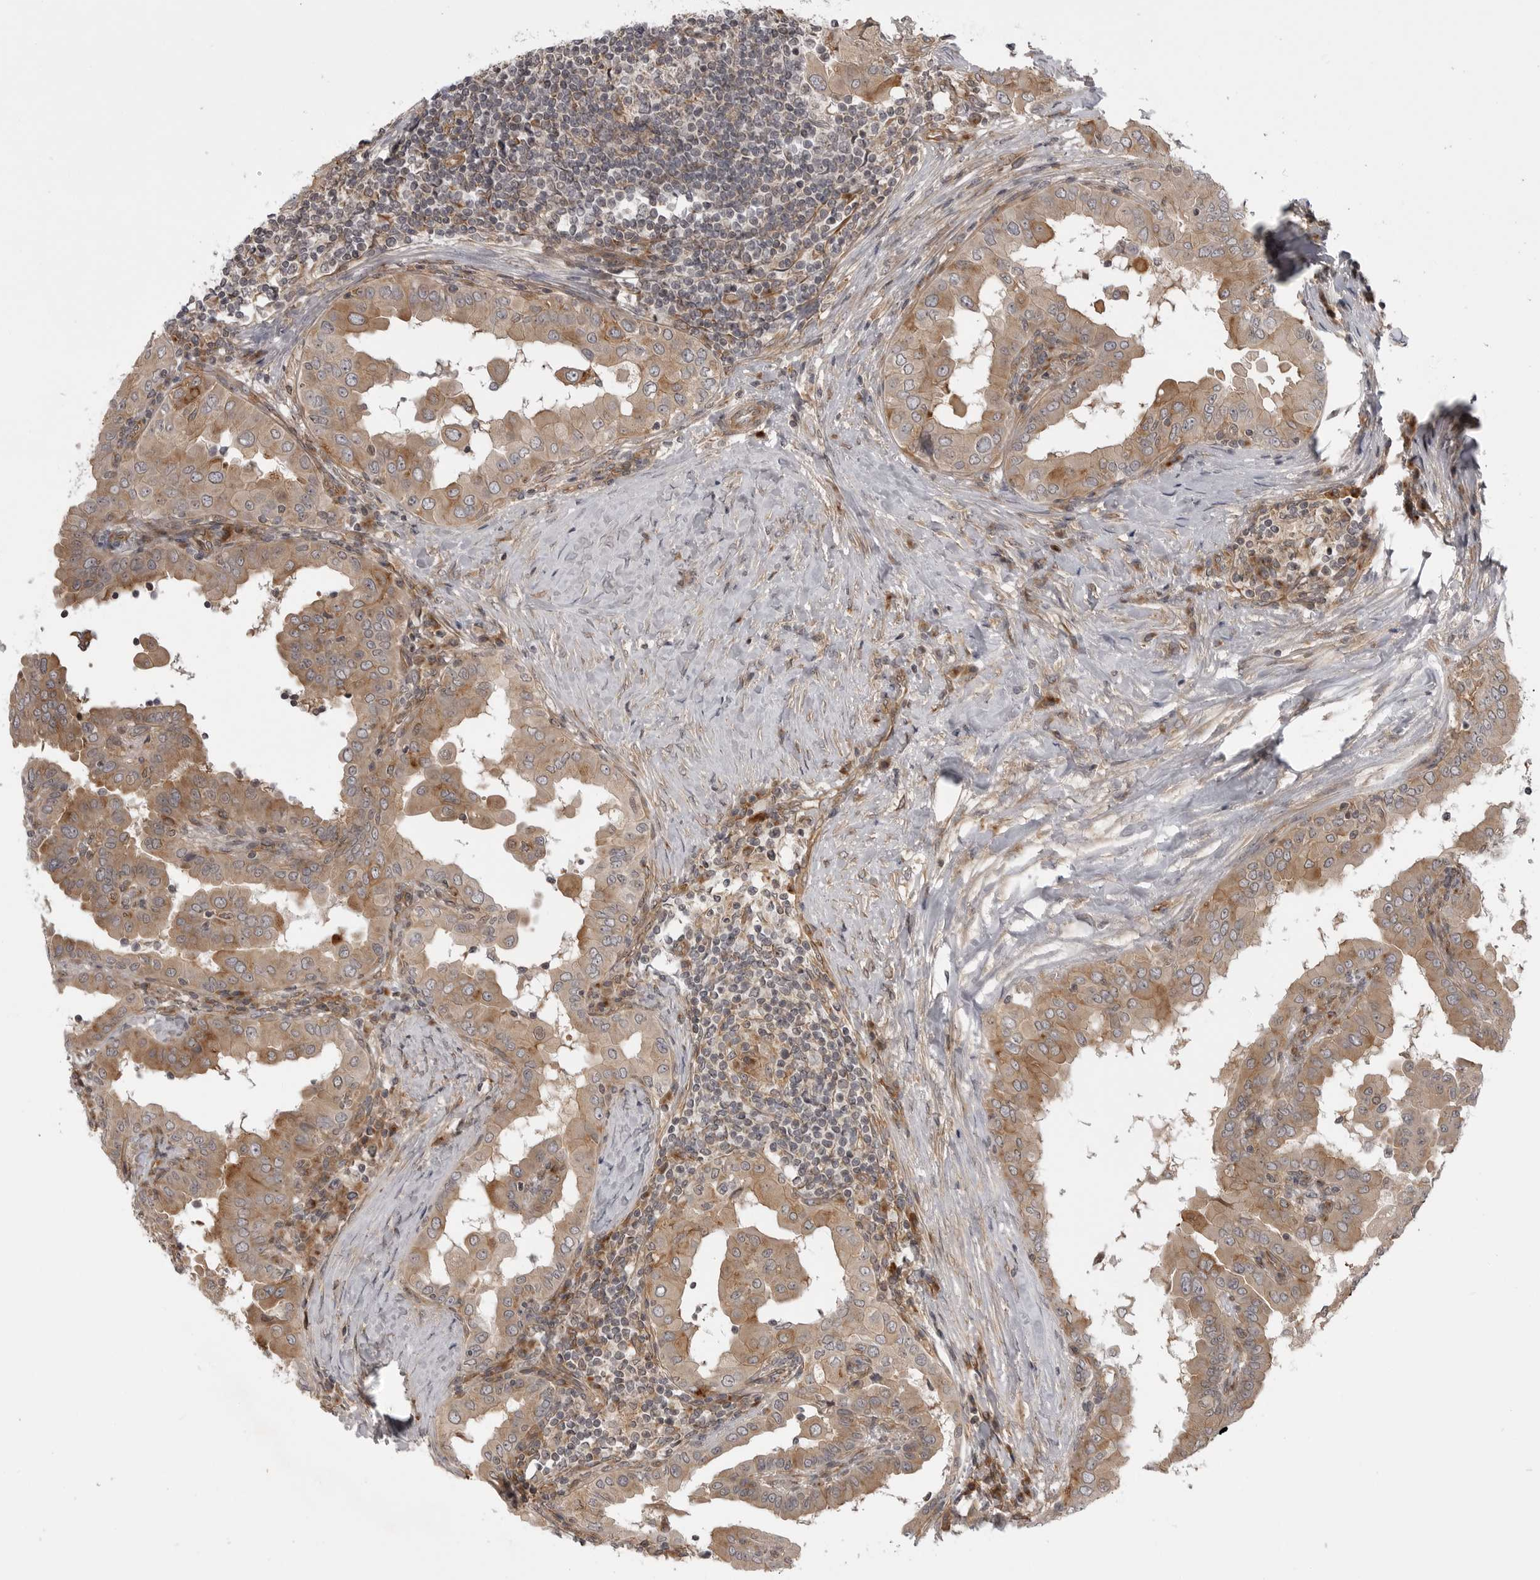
{"staining": {"intensity": "moderate", "quantity": ">75%", "location": "cytoplasmic/membranous"}, "tissue": "thyroid cancer", "cell_type": "Tumor cells", "image_type": "cancer", "snomed": [{"axis": "morphology", "description": "Papillary adenocarcinoma, NOS"}, {"axis": "topography", "description": "Thyroid gland"}], "caption": "An image of thyroid cancer stained for a protein reveals moderate cytoplasmic/membranous brown staining in tumor cells.", "gene": "LRRC45", "patient": {"sex": "male", "age": 33}}